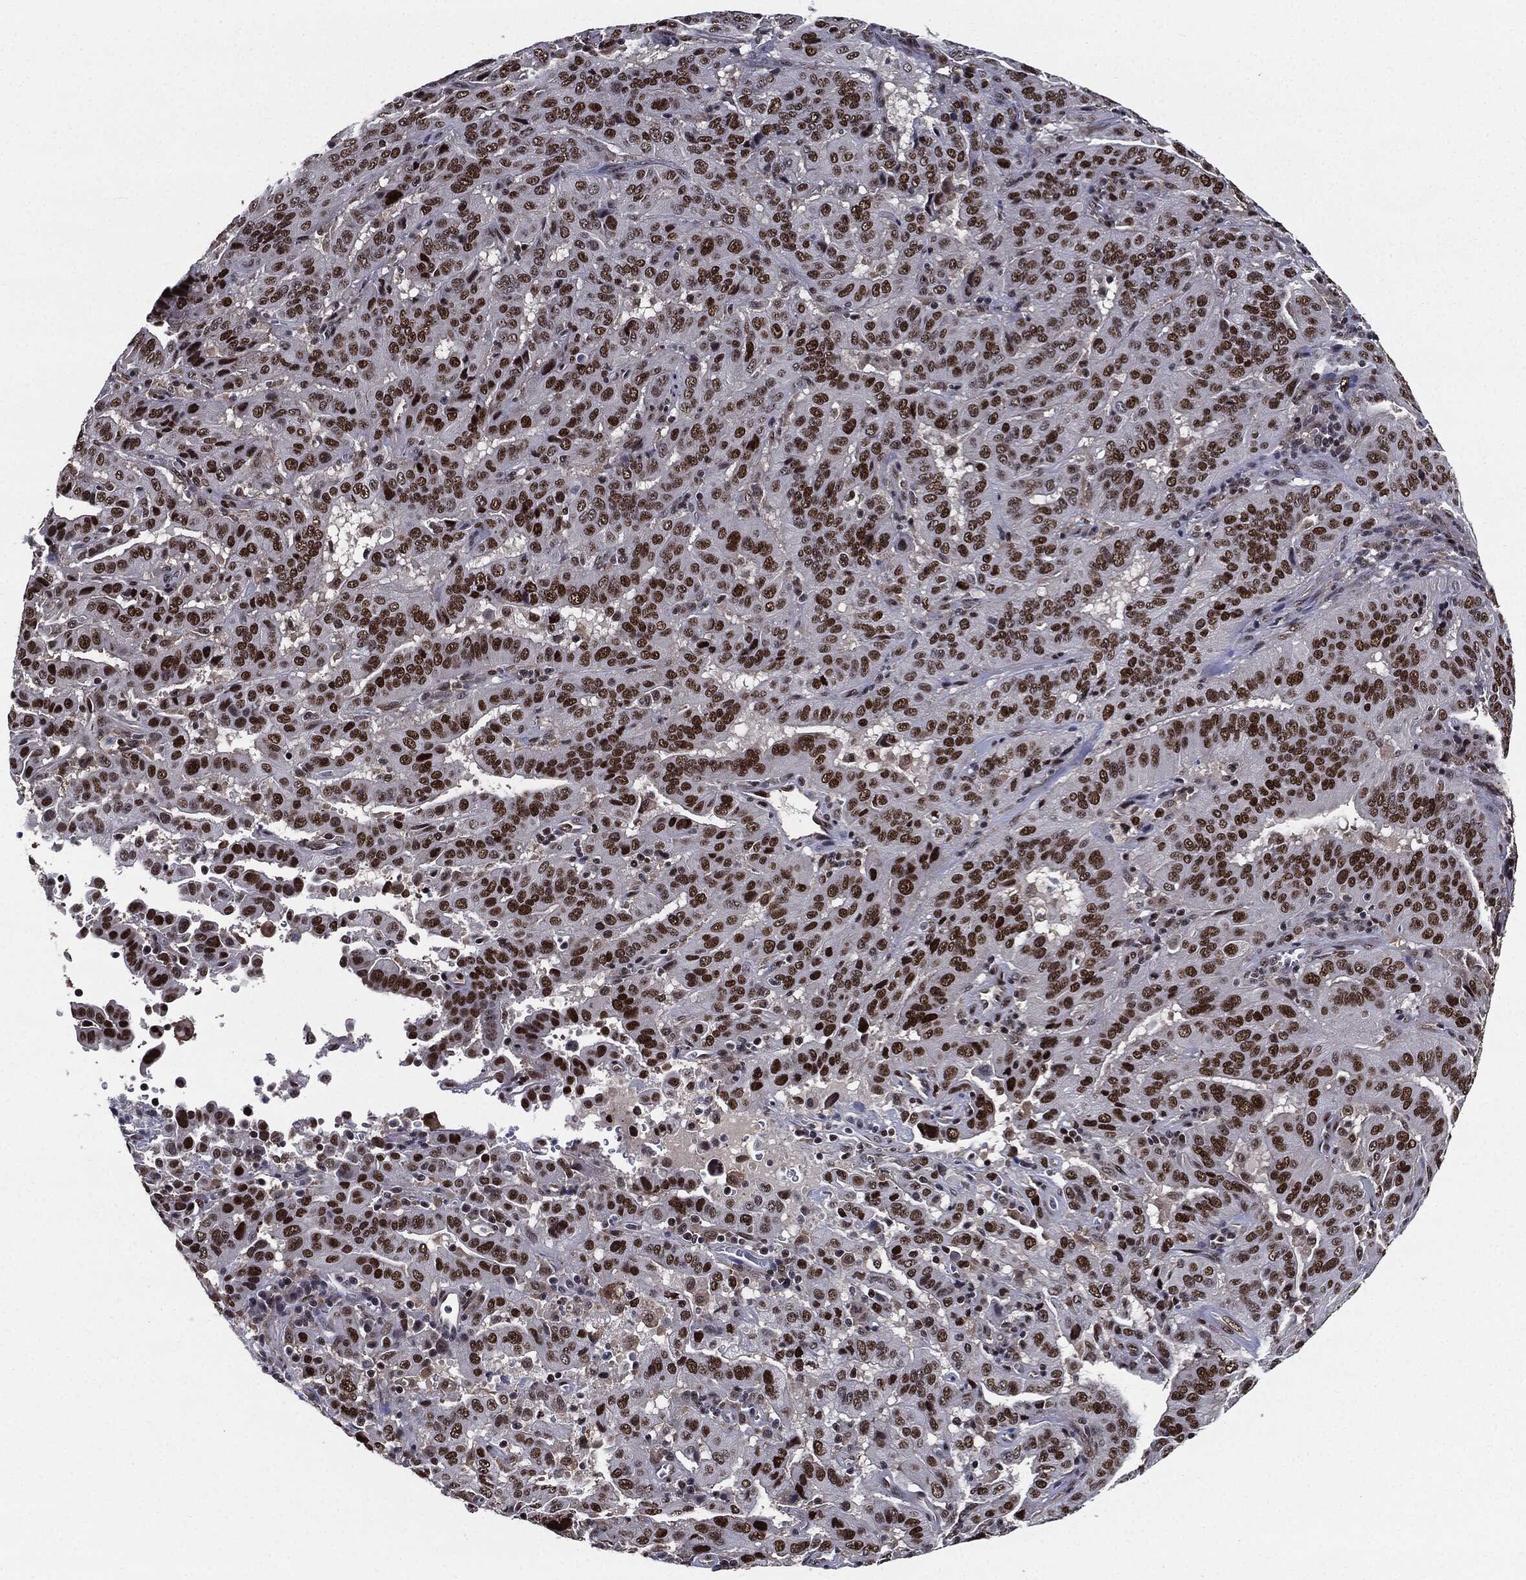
{"staining": {"intensity": "strong", "quantity": "25%-75%", "location": "nuclear"}, "tissue": "pancreatic cancer", "cell_type": "Tumor cells", "image_type": "cancer", "snomed": [{"axis": "morphology", "description": "Adenocarcinoma, NOS"}, {"axis": "topography", "description": "Pancreas"}], "caption": "Strong nuclear positivity is identified in about 25%-75% of tumor cells in pancreatic adenocarcinoma.", "gene": "JUN", "patient": {"sex": "male", "age": 63}}